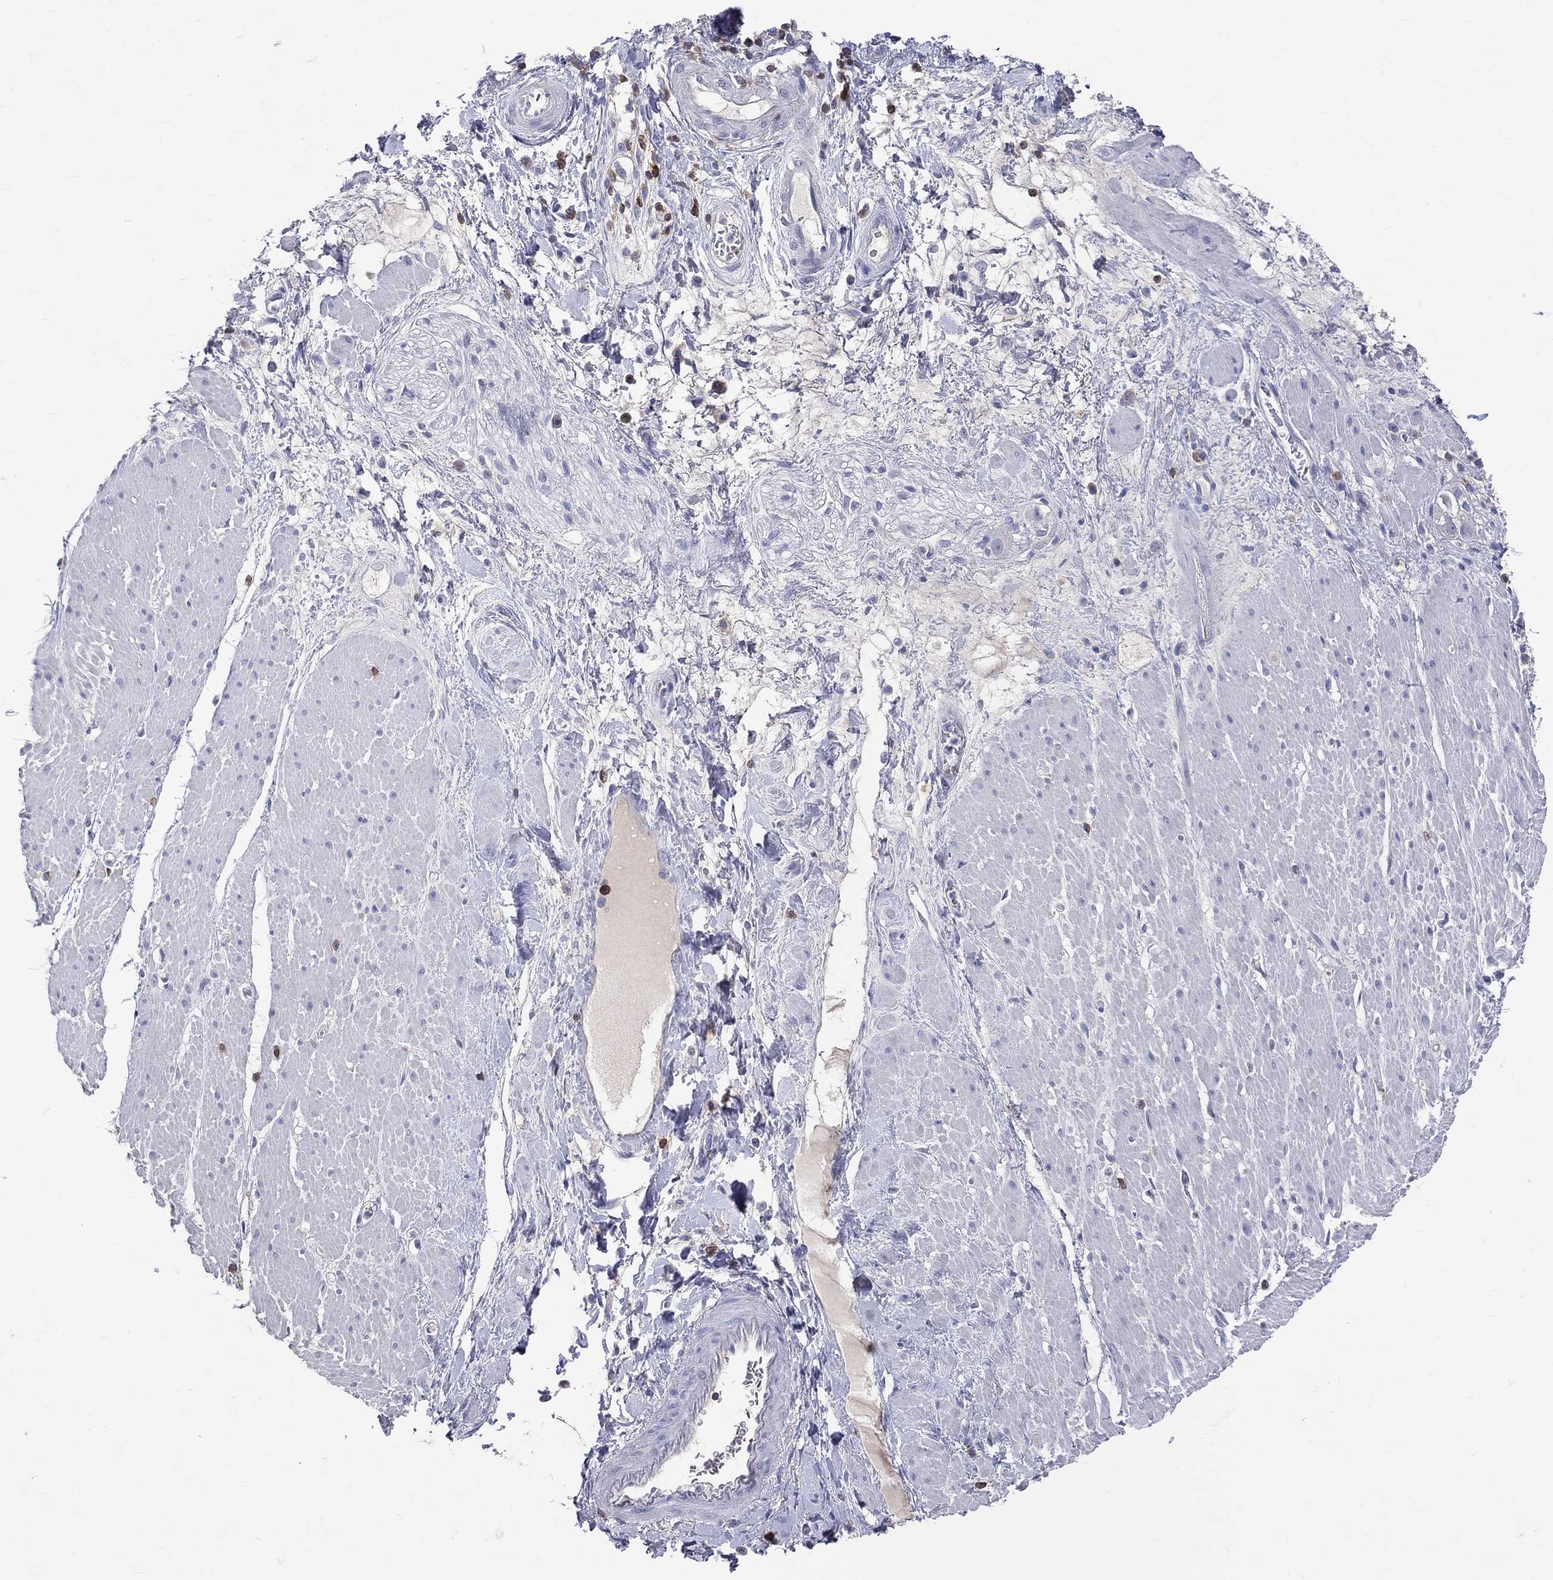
{"staining": {"intensity": "negative", "quantity": "none", "location": "none"}, "tissue": "smooth muscle", "cell_type": "Smooth muscle cells", "image_type": "normal", "snomed": [{"axis": "morphology", "description": "Normal tissue, NOS"}, {"axis": "topography", "description": "Soft tissue"}, {"axis": "topography", "description": "Smooth muscle"}], "caption": "Immunohistochemistry (IHC) histopathology image of normal human smooth muscle stained for a protein (brown), which reveals no positivity in smooth muscle cells.", "gene": "LAT", "patient": {"sex": "male", "age": 72}}